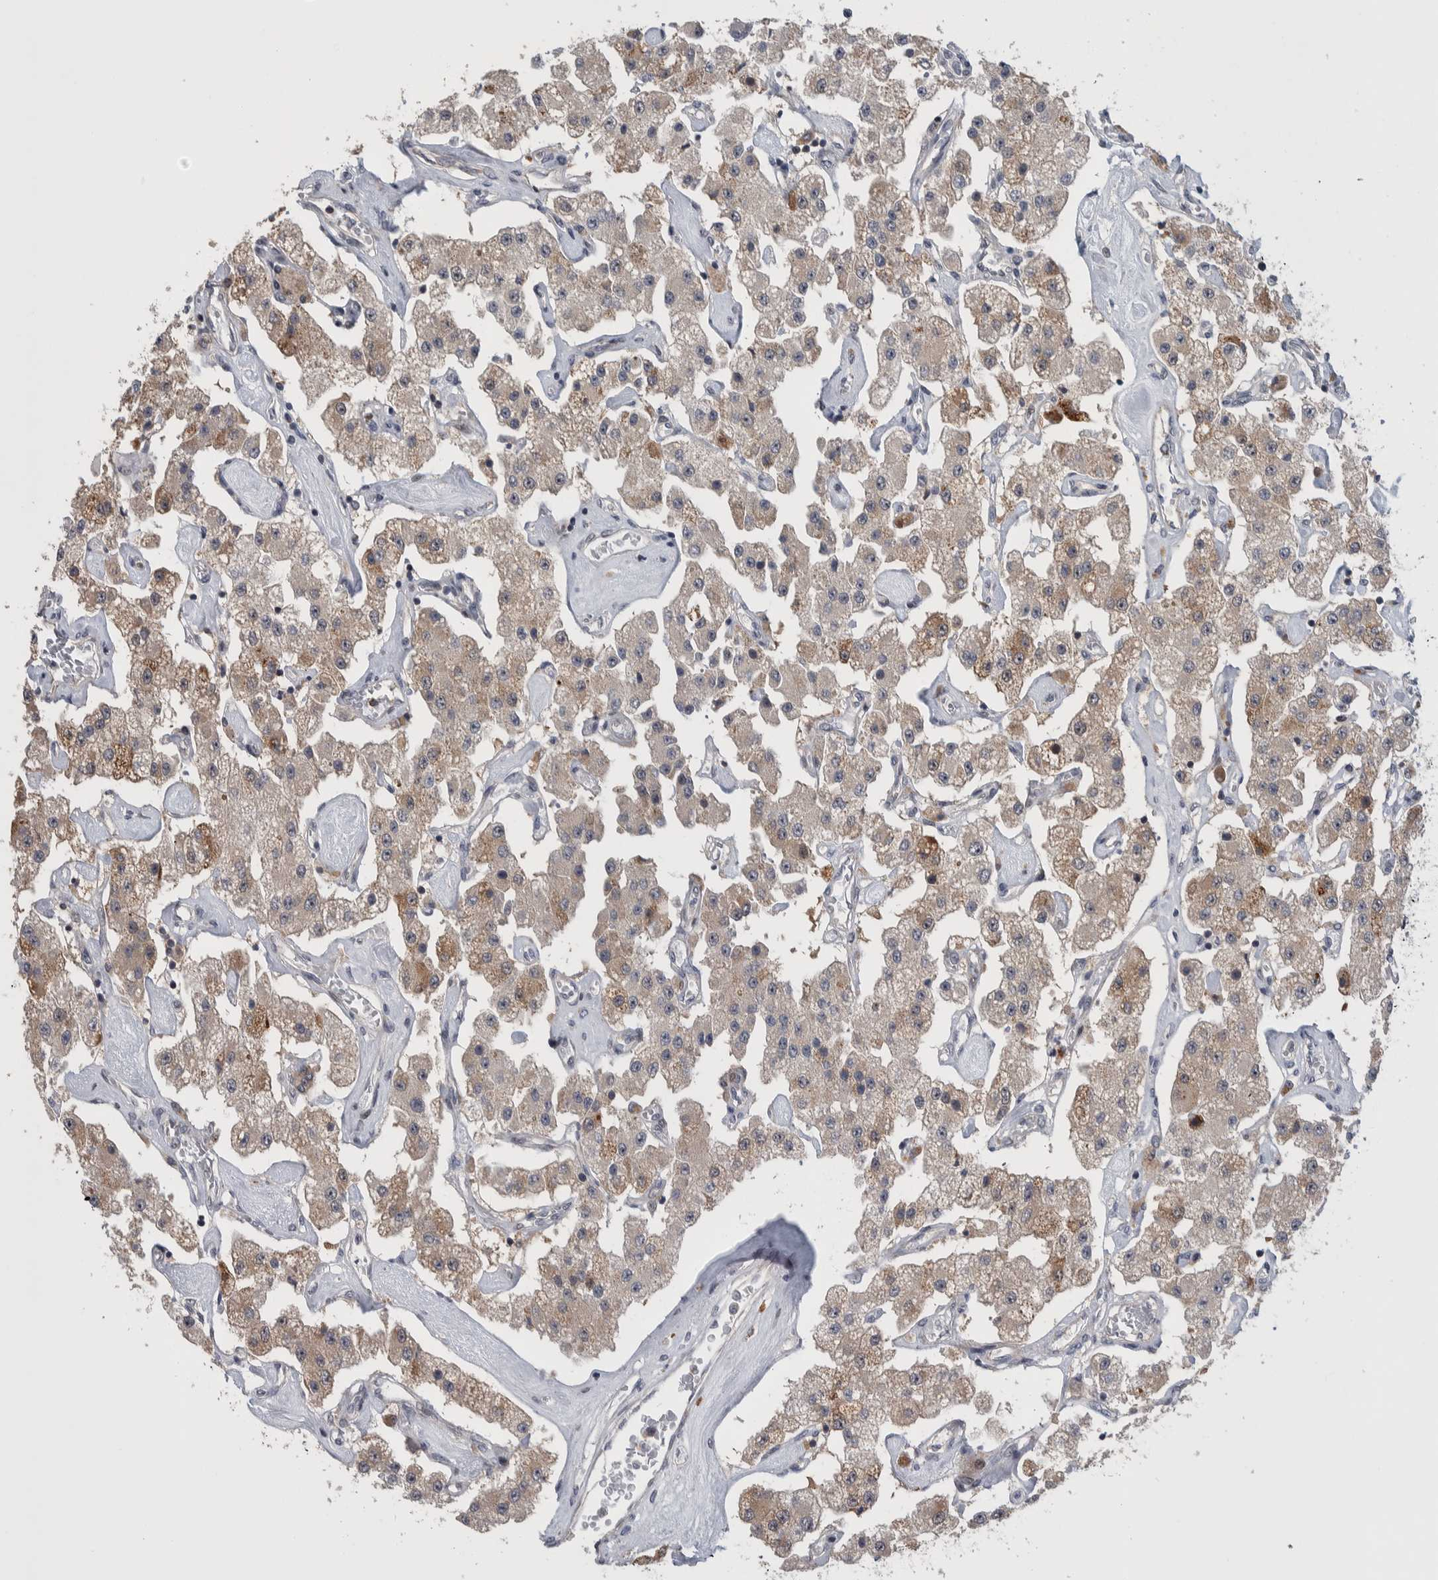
{"staining": {"intensity": "moderate", "quantity": "25%-75%", "location": "cytoplasmic/membranous"}, "tissue": "carcinoid", "cell_type": "Tumor cells", "image_type": "cancer", "snomed": [{"axis": "morphology", "description": "Carcinoid, malignant, NOS"}, {"axis": "topography", "description": "Pancreas"}], "caption": "An image showing moderate cytoplasmic/membranous staining in approximately 25%-75% of tumor cells in malignant carcinoid, as visualized by brown immunohistochemical staining.", "gene": "PRRG4", "patient": {"sex": "male", "age": 41}}